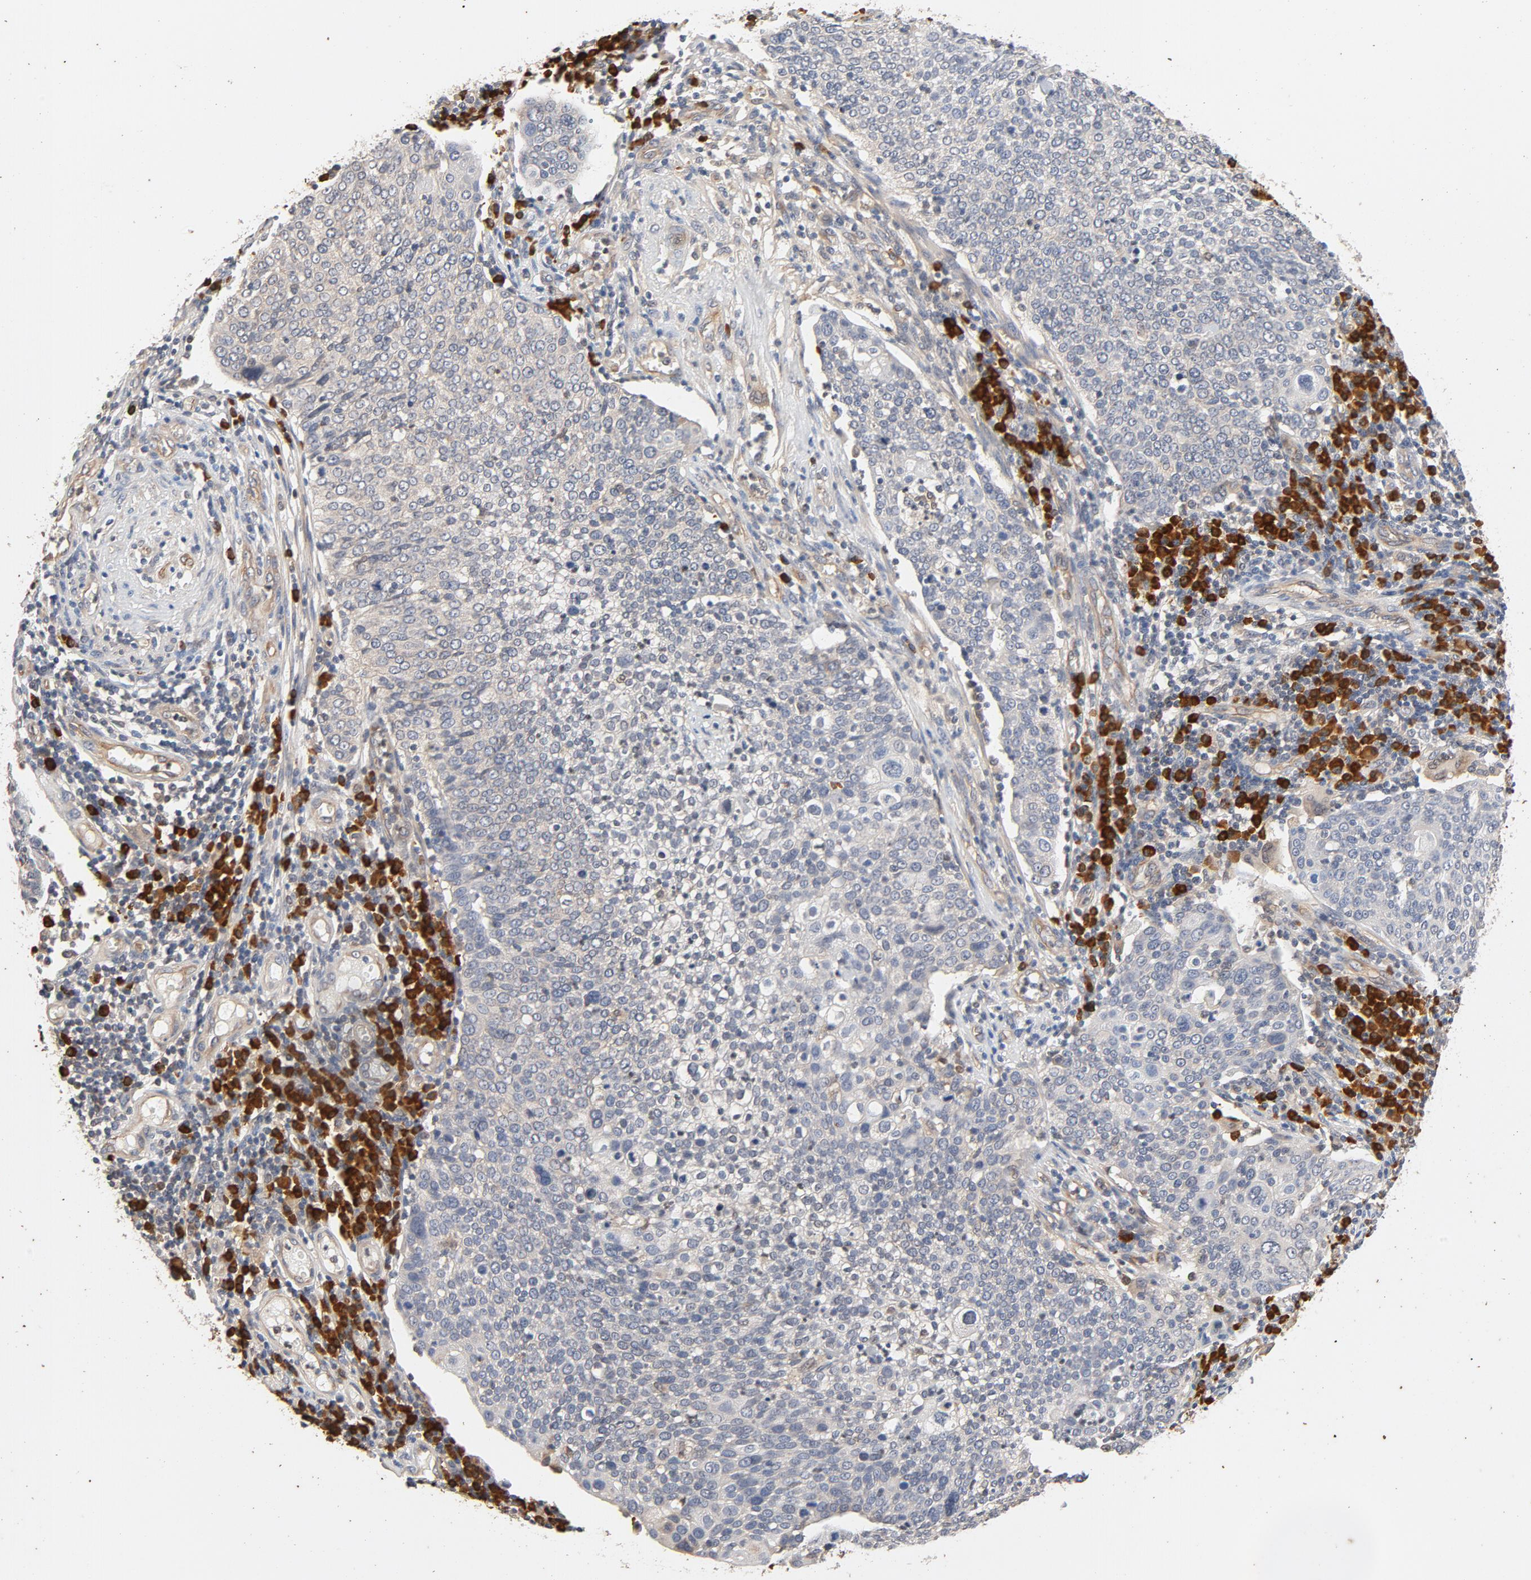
{"staining": {"intensity": "negative", "quantity": "none", "location": "none"}, "tissue": "cervical cancer", "cell_type": "Tumor cells", "image_type": "cancer", "snomed": [{"axis": "morphology", "description": "Squamous cell carcinoma, NOS"}, {"axis": "topography", "description": "Cervix"}], "caption": "This is an immunohistochemistry image of cervical cancer (squamous cell carcinoma). There is no positivity in tumor cells.", "gene": "UBE2J1", "patient": {"sex": "female", "age": 40}}